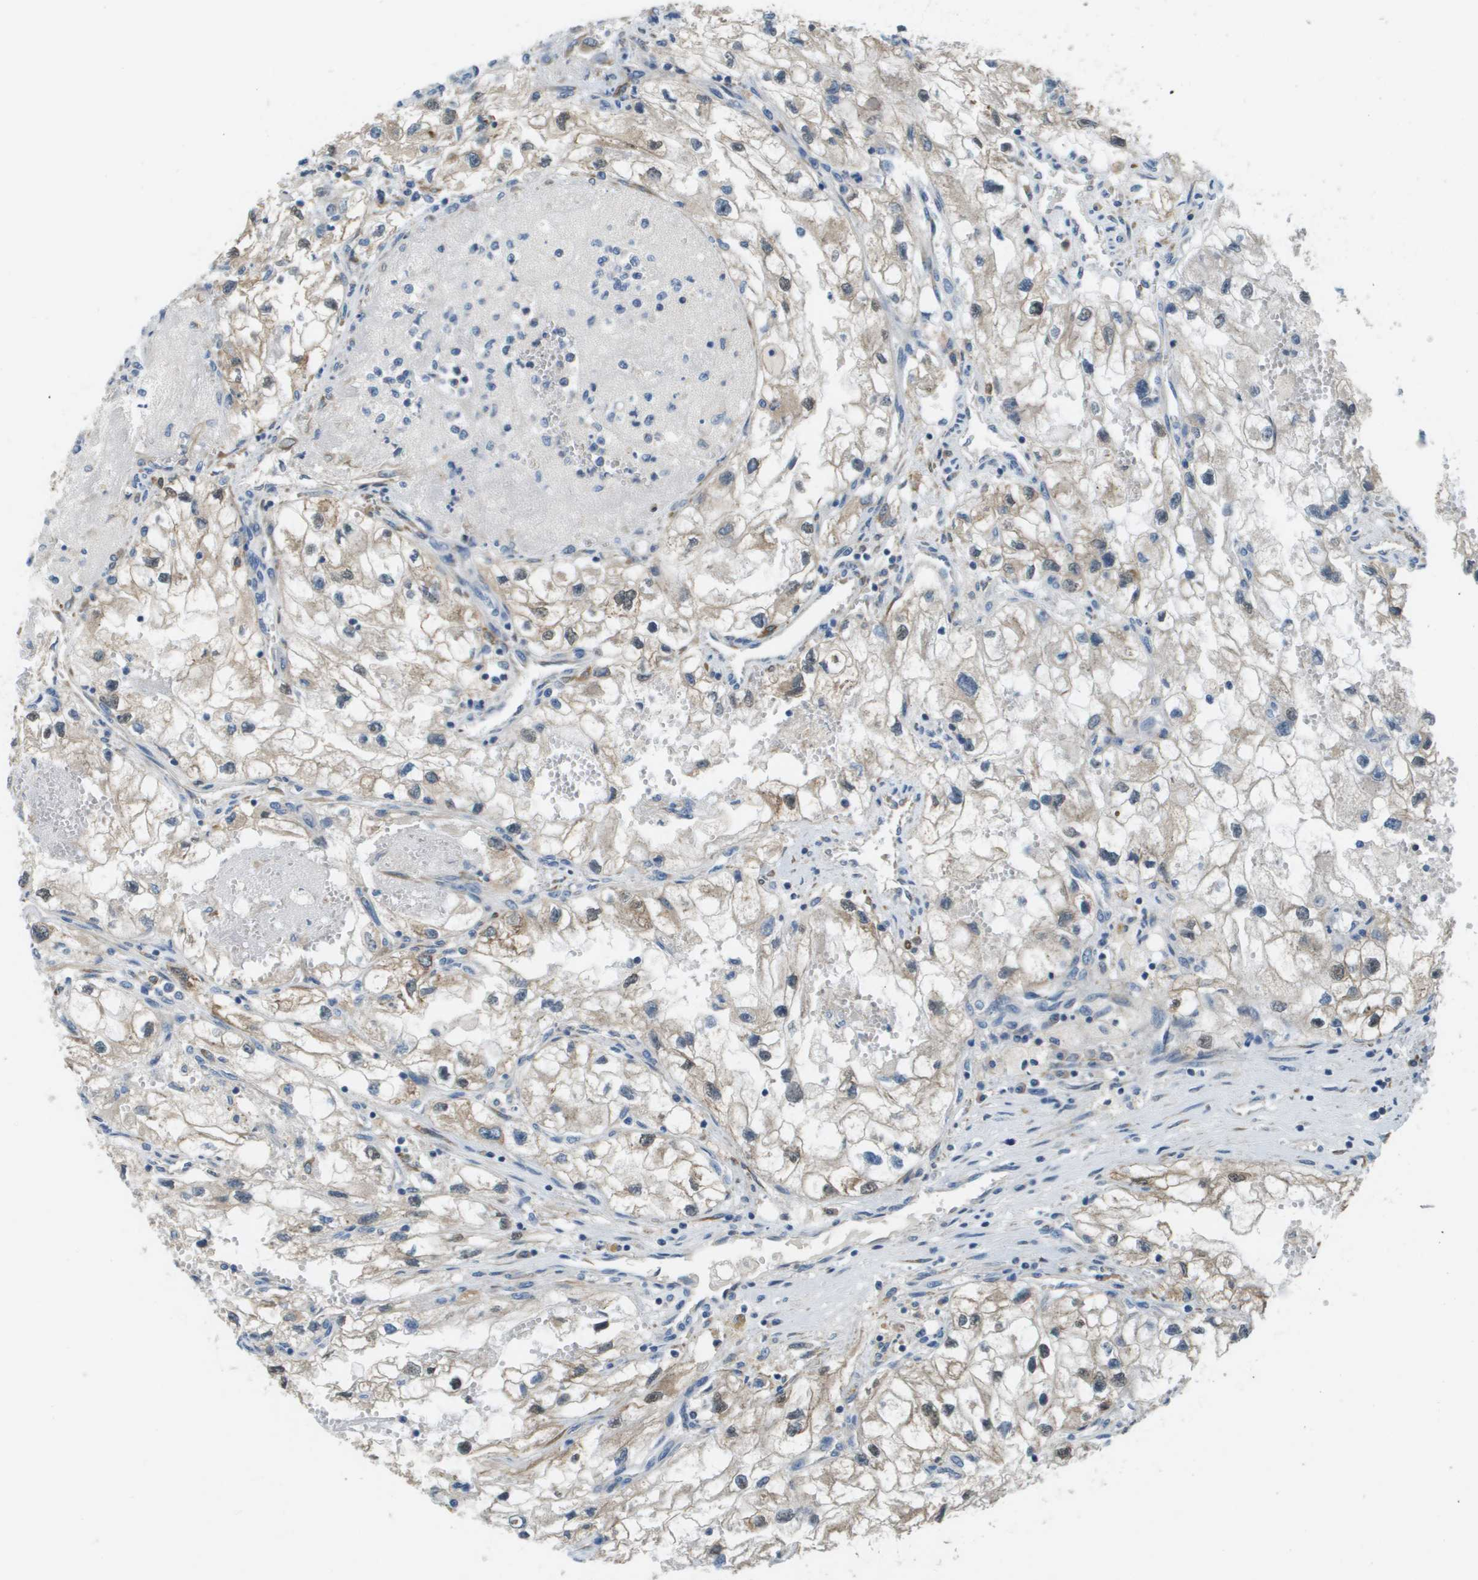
{"staining": {"intensity": "negative", "quantity": "none", "location": "none"}, "tissue": "renal cancer", "cell_type": "Tumor cells", "image_type": "cancer", "snomed": [{"axis": "morphology", "description": "Adenocarcinoma, NOS"}, {"axis": "topography", "description": "Kidney"}], "caption": "Immunohistochemical staining of human renal cancer (adenocarcinoma) reveals no significant staining in tumor cells.", "gene": "SAMSN1", "patient": {"sex": "female", "age": 70}}